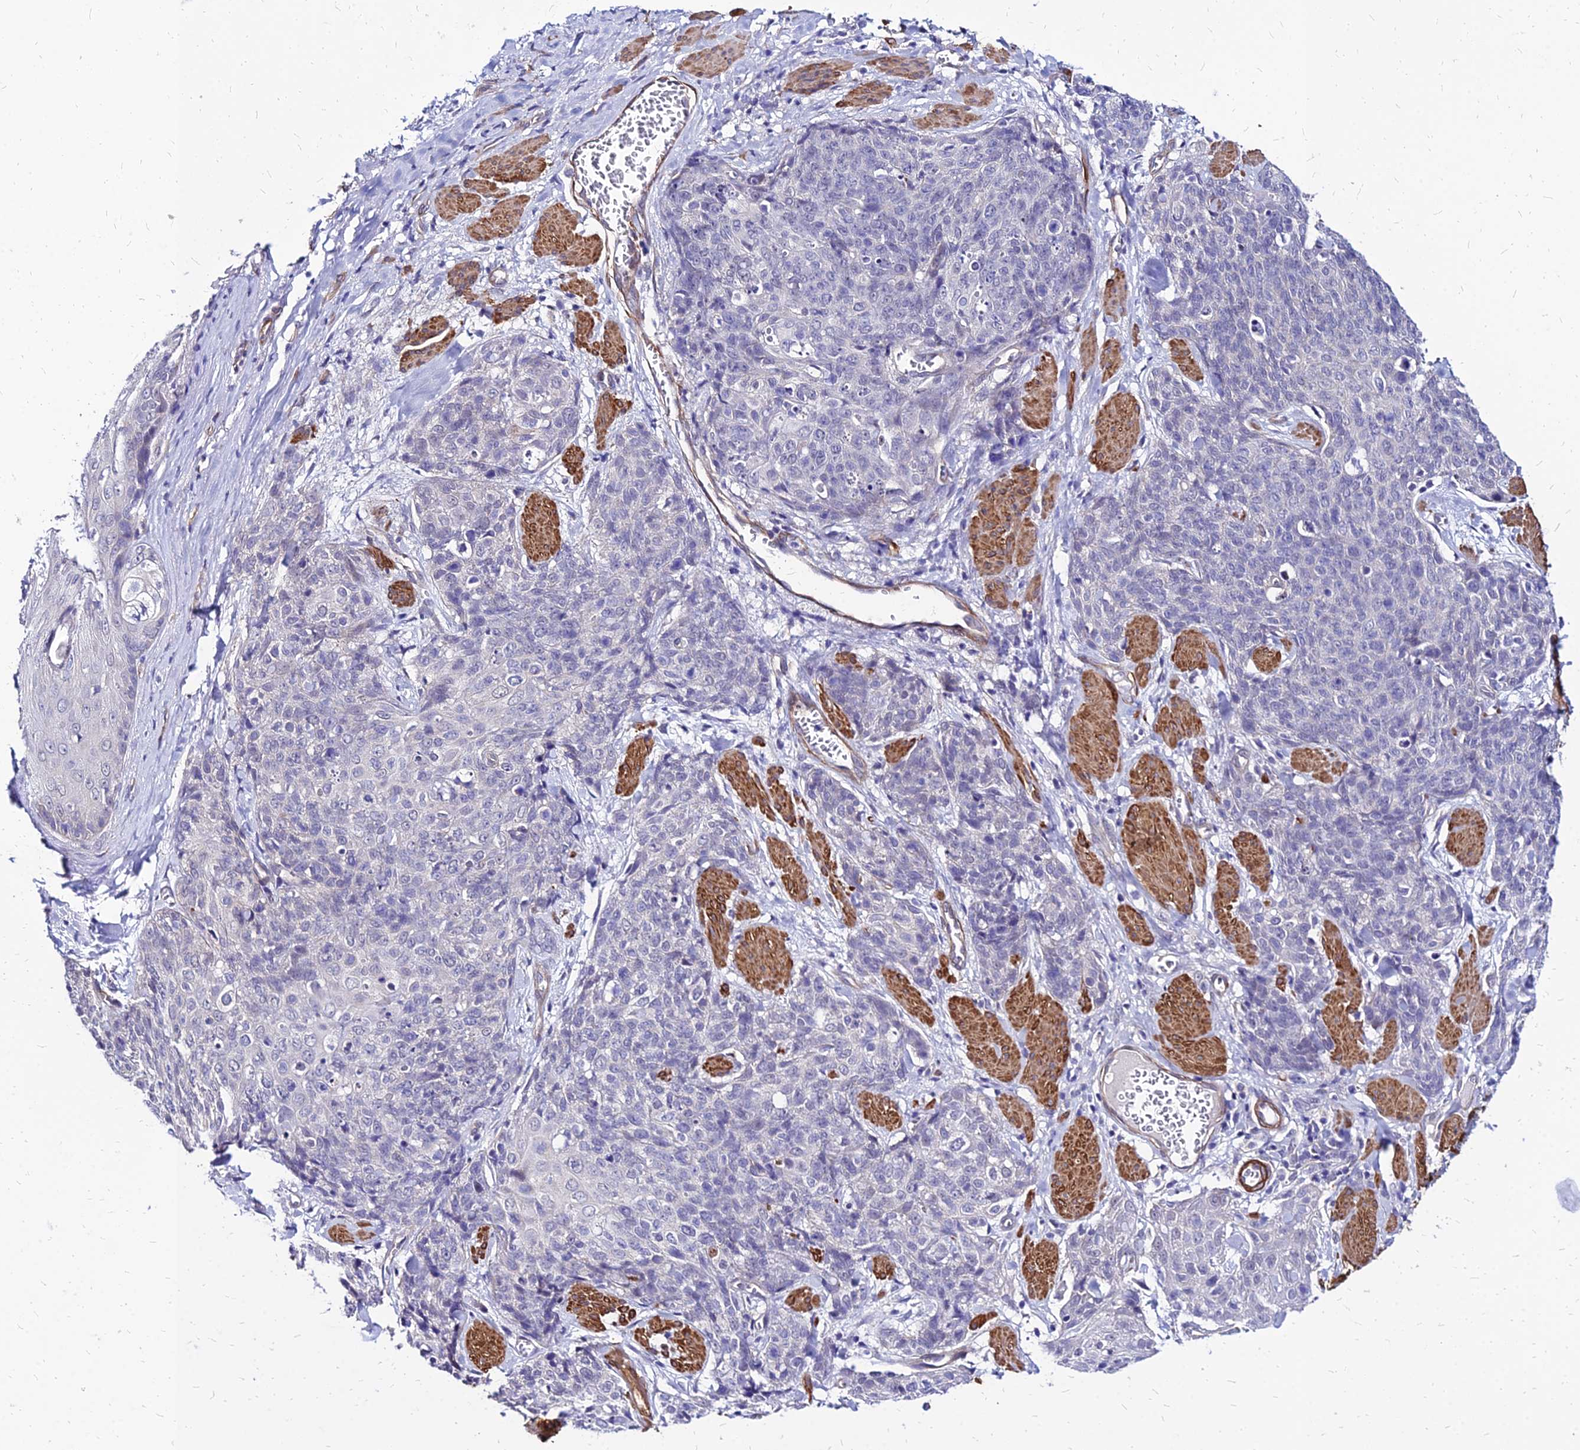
{"staining": {"intensity": "negative", "quantity": "none", "location": "none"}, "tissue": "skin cancer", "cell_type": "Tumor cells", "image_type": "cancer", "snomed": [{"axis": "morphology", "description": "Squamous cell carcinoma, NOS"}, {"axis": "topography", "description": "Skin"}, {"axis": "topography", "description": "Vulva"}], "caption": "Immunohistochemical staining of human skin cancer (squamous cell carcinoma) reveals no significant positivity in tumor cells. The staining is performed using DAB (3,3'-diaminobenzidine) brown chromogen with nuclei counter-stained in using hematoxylin.", "gene": "YEATS2", "patient": {"sex": "female", "age": 85}}